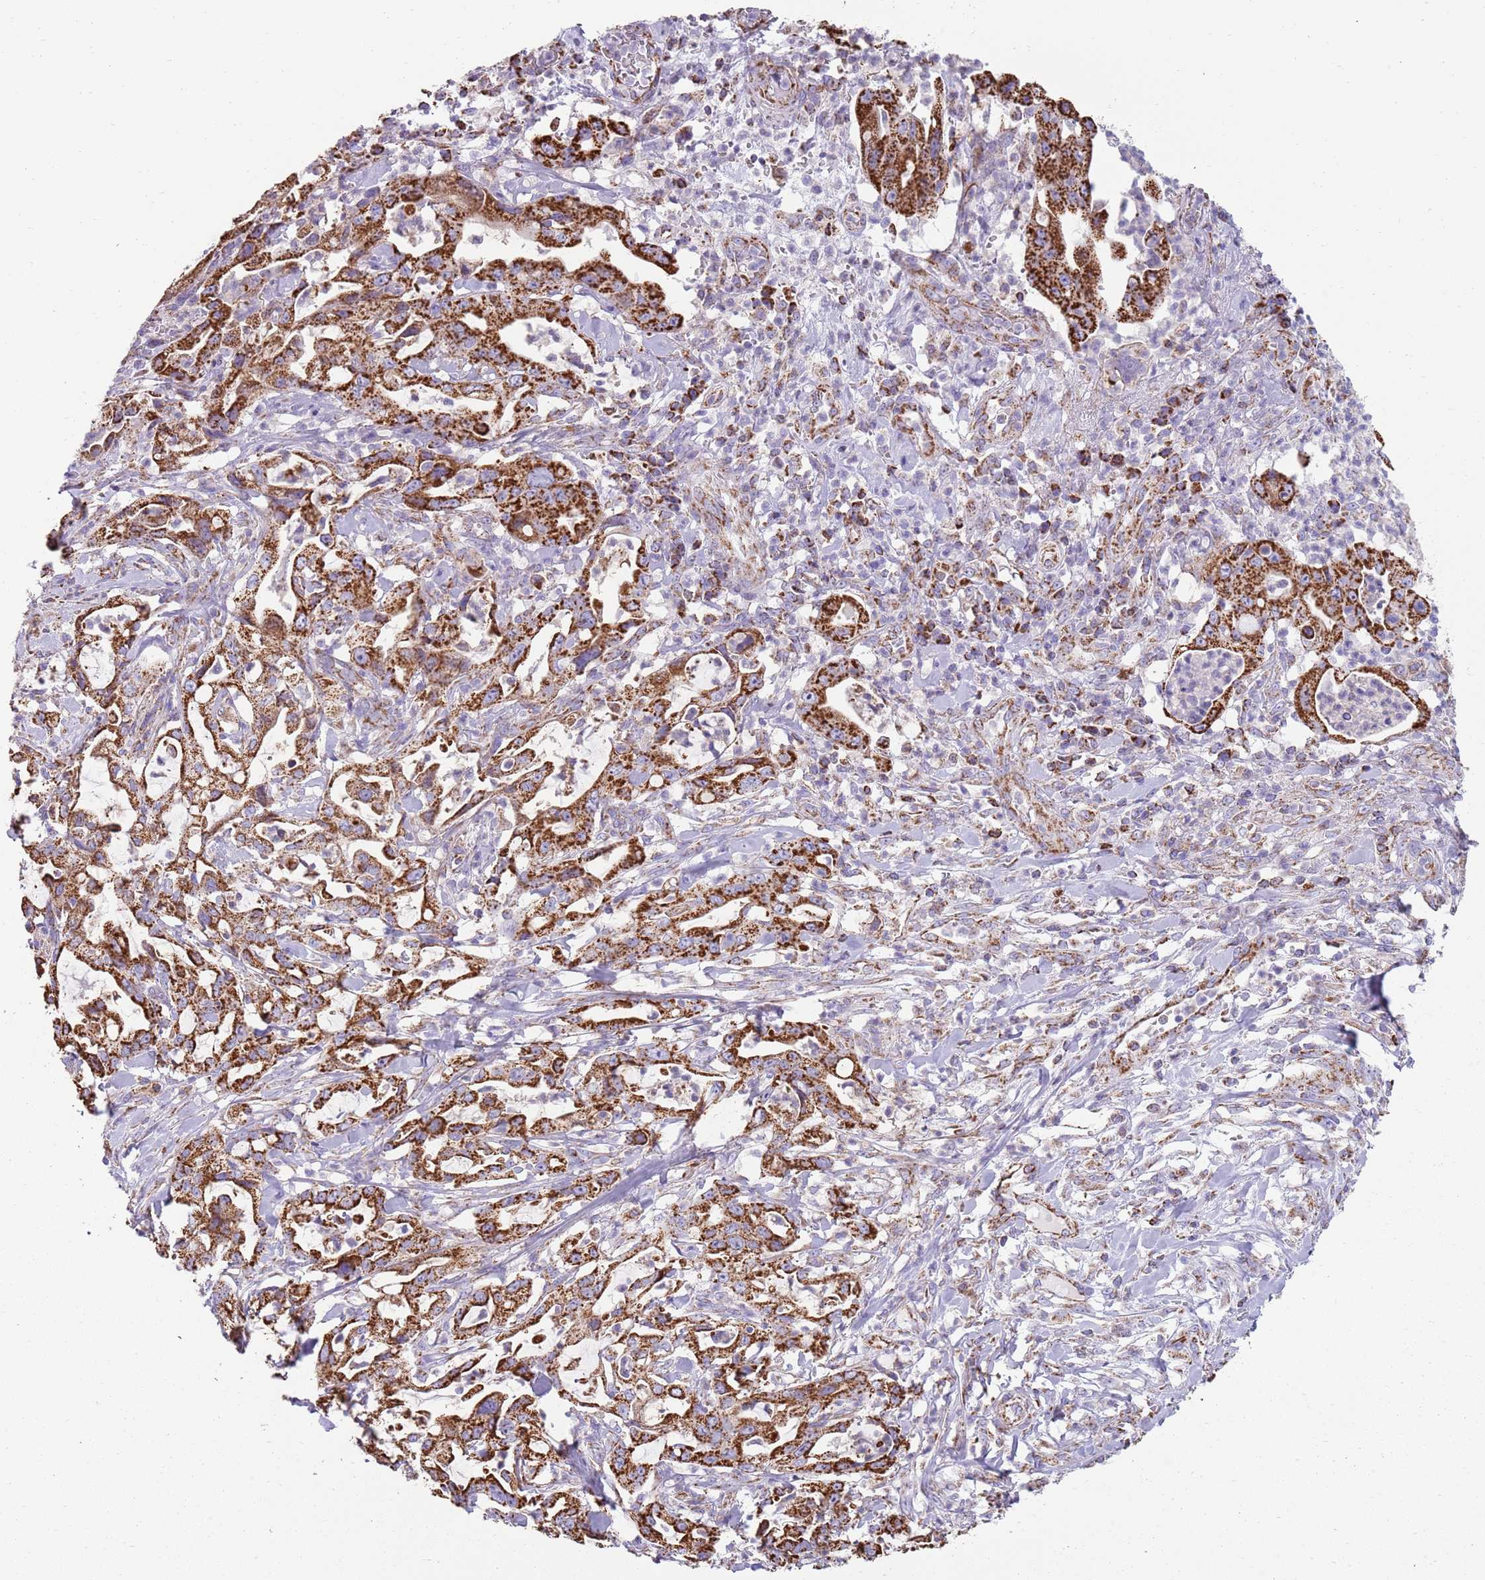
{"staining": {"intensity": "strong", "quantity": ">75%", "location": "cytoplasmic/membranous"}, "tissue": "pancreatic cancer", "cell_type": "Tumor cells", "image_type": "cancer", "snomed": [{"axis": "morphology", "description": "Adenocarcinoma, NOS"}, {"axis": "topography", "description": "Pancreas"}], "caption": "Pancreatic cancer (adenocarcinoma) stained for a protein shows strong cytoplasmic/membranous positivity in tumor cells.", "gene": "TTLL1", "patient": {"sex": "female", "age": 61}}